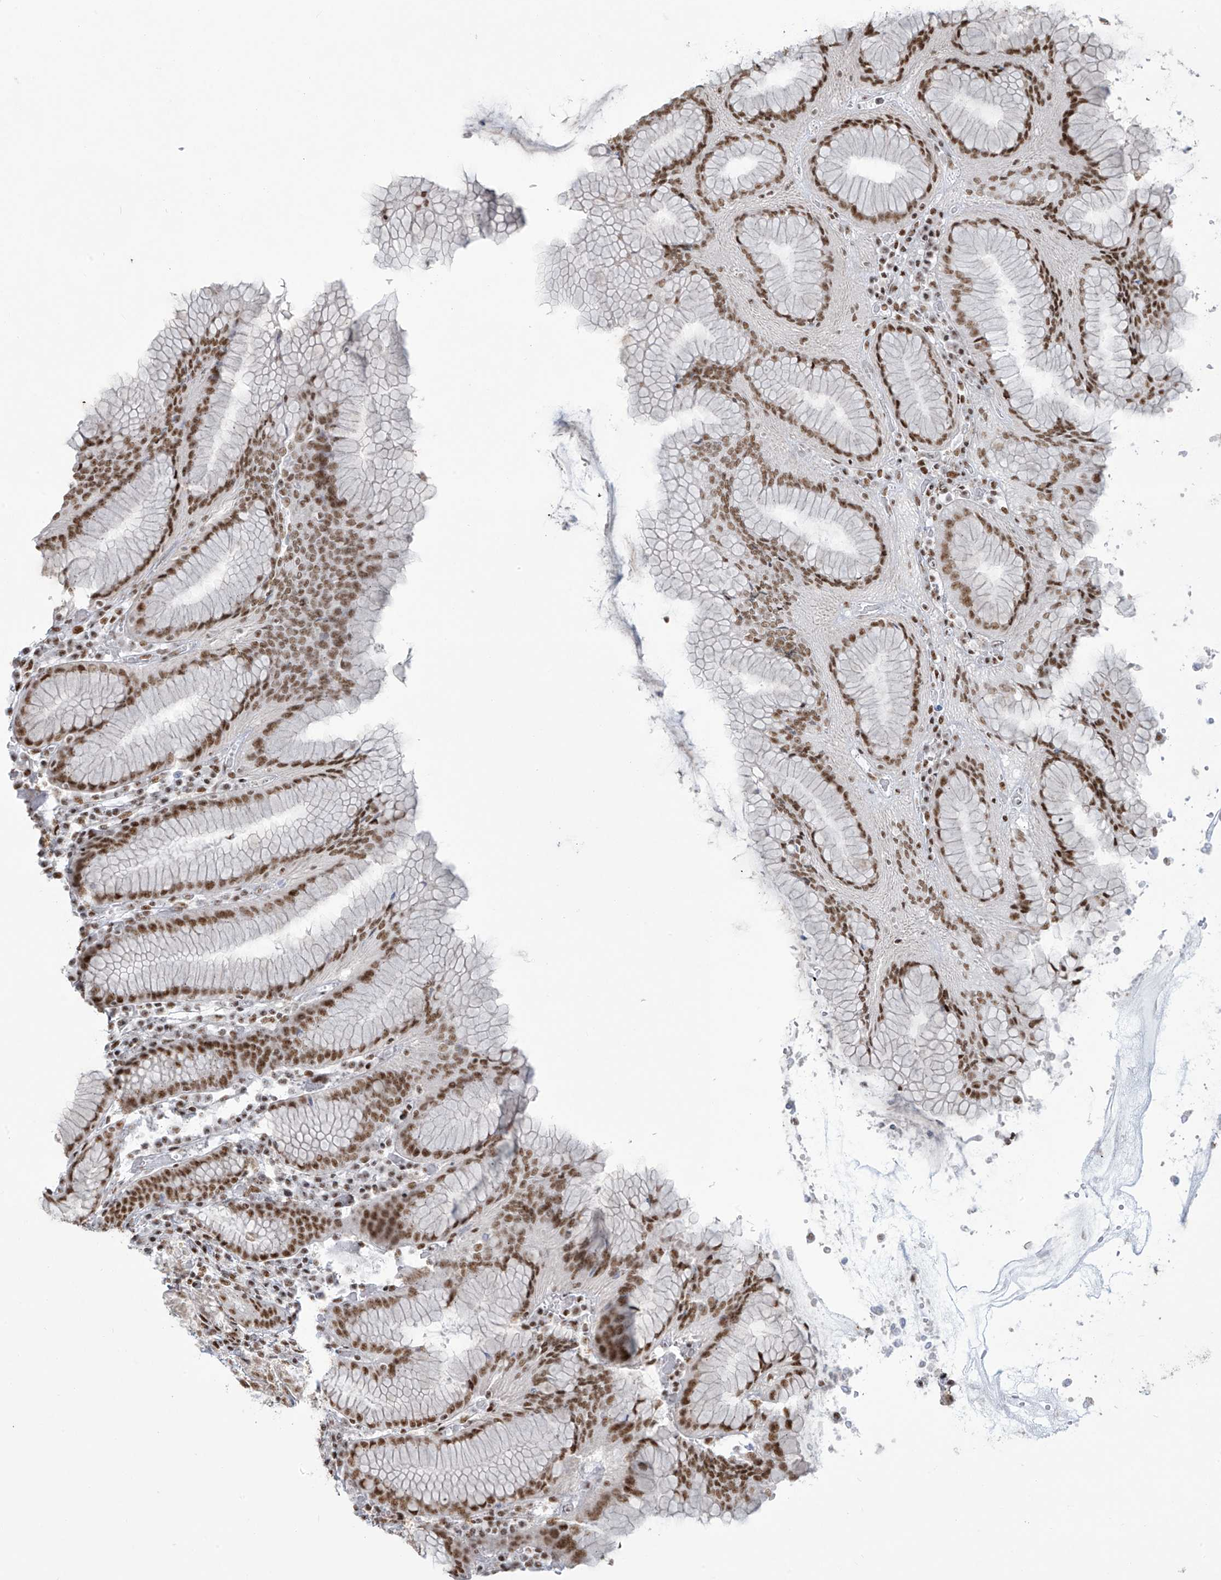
{"staining": {"intensity": "strong", "quantity": "25%-75%", "location": "nuclear"}, "tissue": "stomach", "cell_type": "Glandular cells", "image_type": "normal", "snomed": [{"axis": "morphology", "description": "Normal tissue, NOS"}, {"axis": "topography", "description": "Stomach"}, {"axis": "topography", "description": "Stomach, lower"}], "caption": "Immunohistochemistry staining of unremarkable stomach, which reveals high levels of strong nuclear expression in about 25%-75% of glandular cells indicating strong nuclear protein expression. The staining was performed using DAB (3,3'-diaminobenzidine) (brown) for protein detection and nuclei were counterstained in hematoxylin (blue).", "gene": "MS4A6A", "patient": {"sex": "female", "age": 56}}